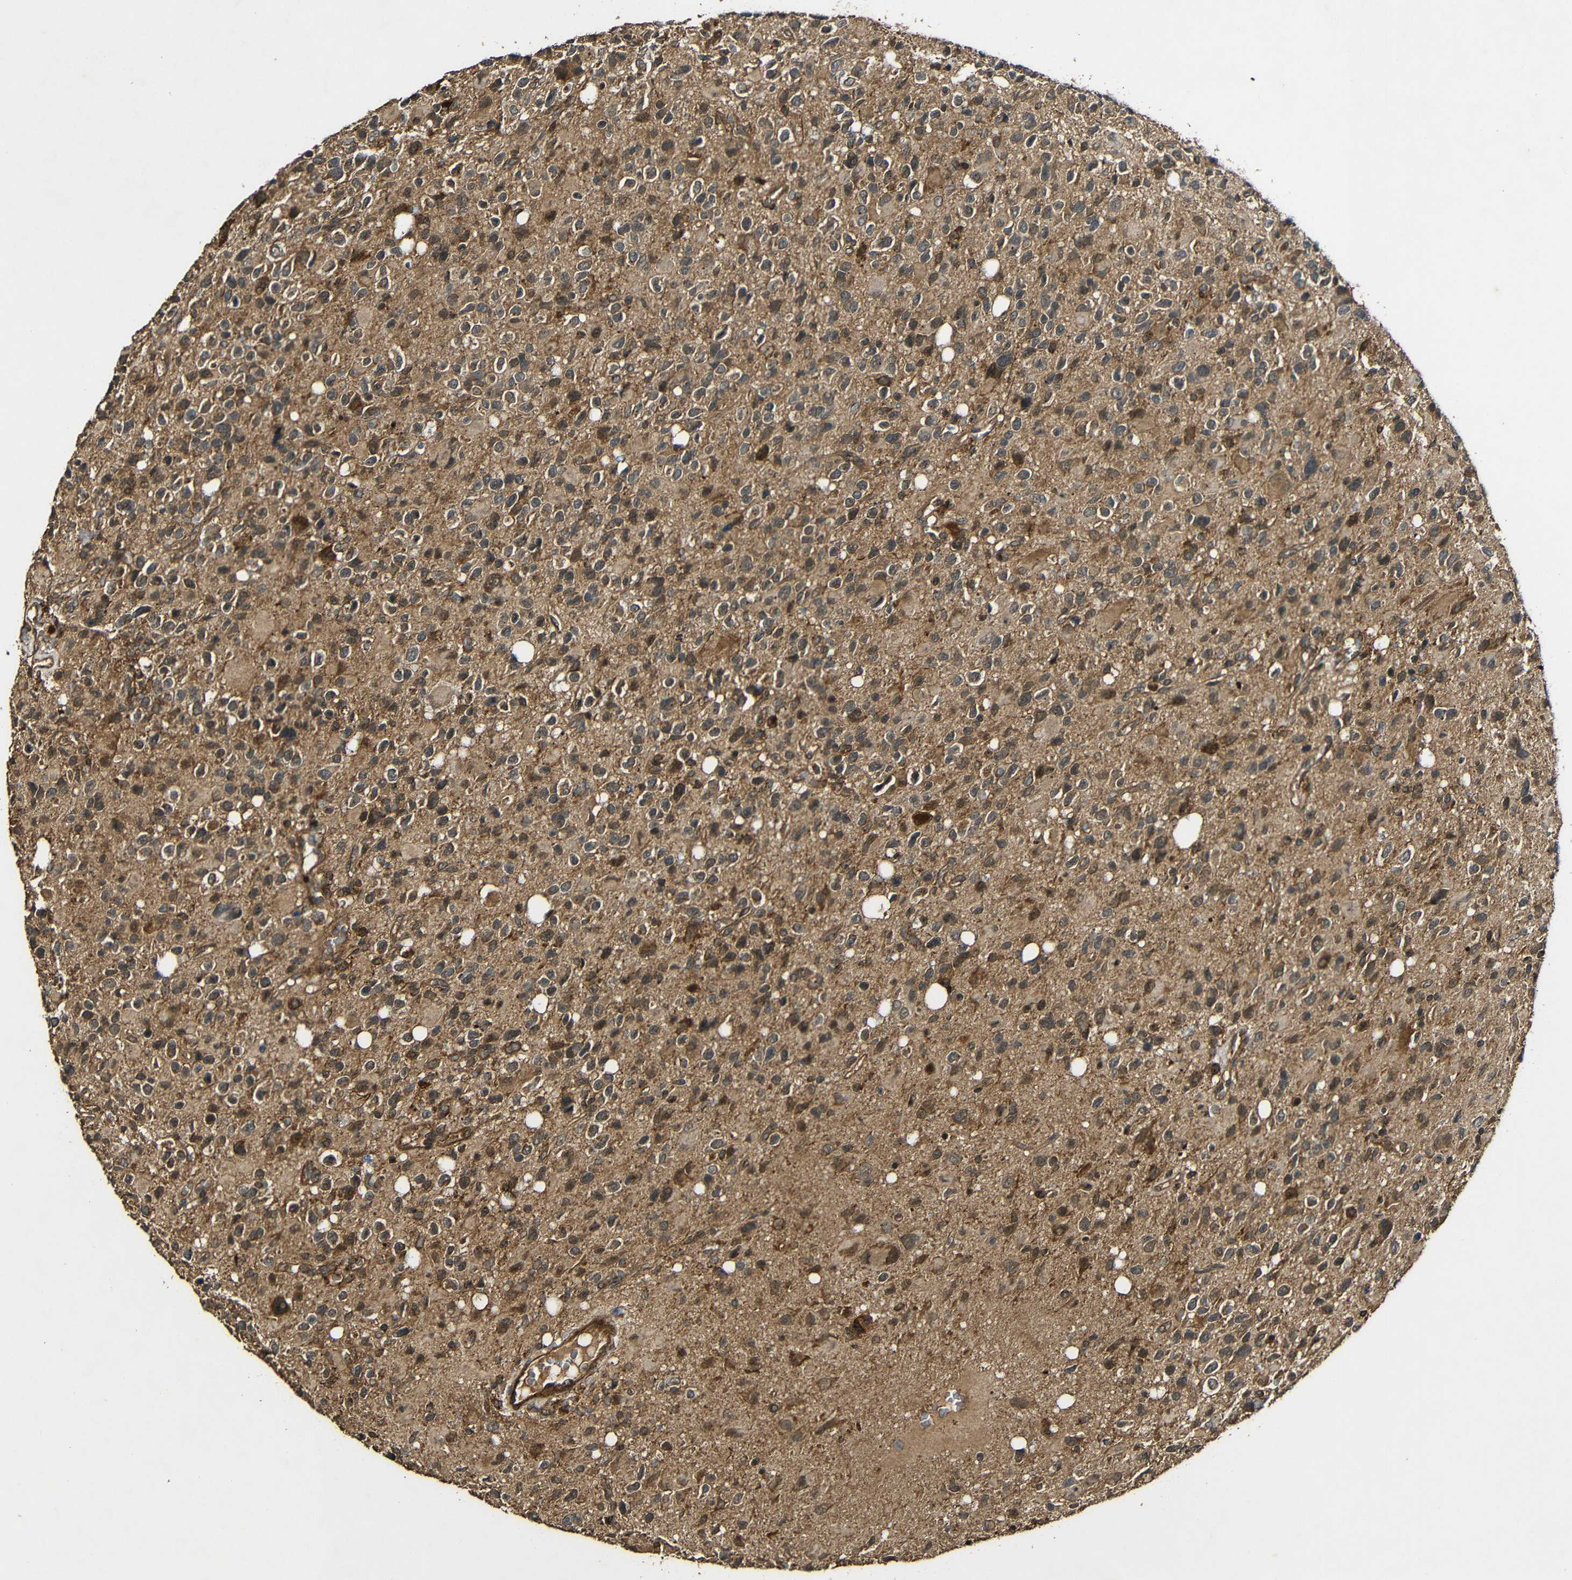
{"staining": {"intensity": "moderate", "quantity": ">75%", "location": "cytoplasmic/membranous"}, "tissue": "glioma", "cell_type": "Tumor cells", "image_type": "cancer", "snomed": [{"axis": "morphology", "description": "Glioma, malignant, High grade"}, {"axis": "topography", "description": "Brain"}], "caption": "High-magnification brightfield microscopy of glioma stained with DAB (3,3'-diaminobenzidine) (brown) and counterstained with hematoxylin (blue). tumor cells exhibit moderate cytoplasmic/membranous positivity is identified in approximately>75% of cells. Nuclei are stained in blue.", "gene": "CASP8", "patient": {"sex": "male", "age": 48}}